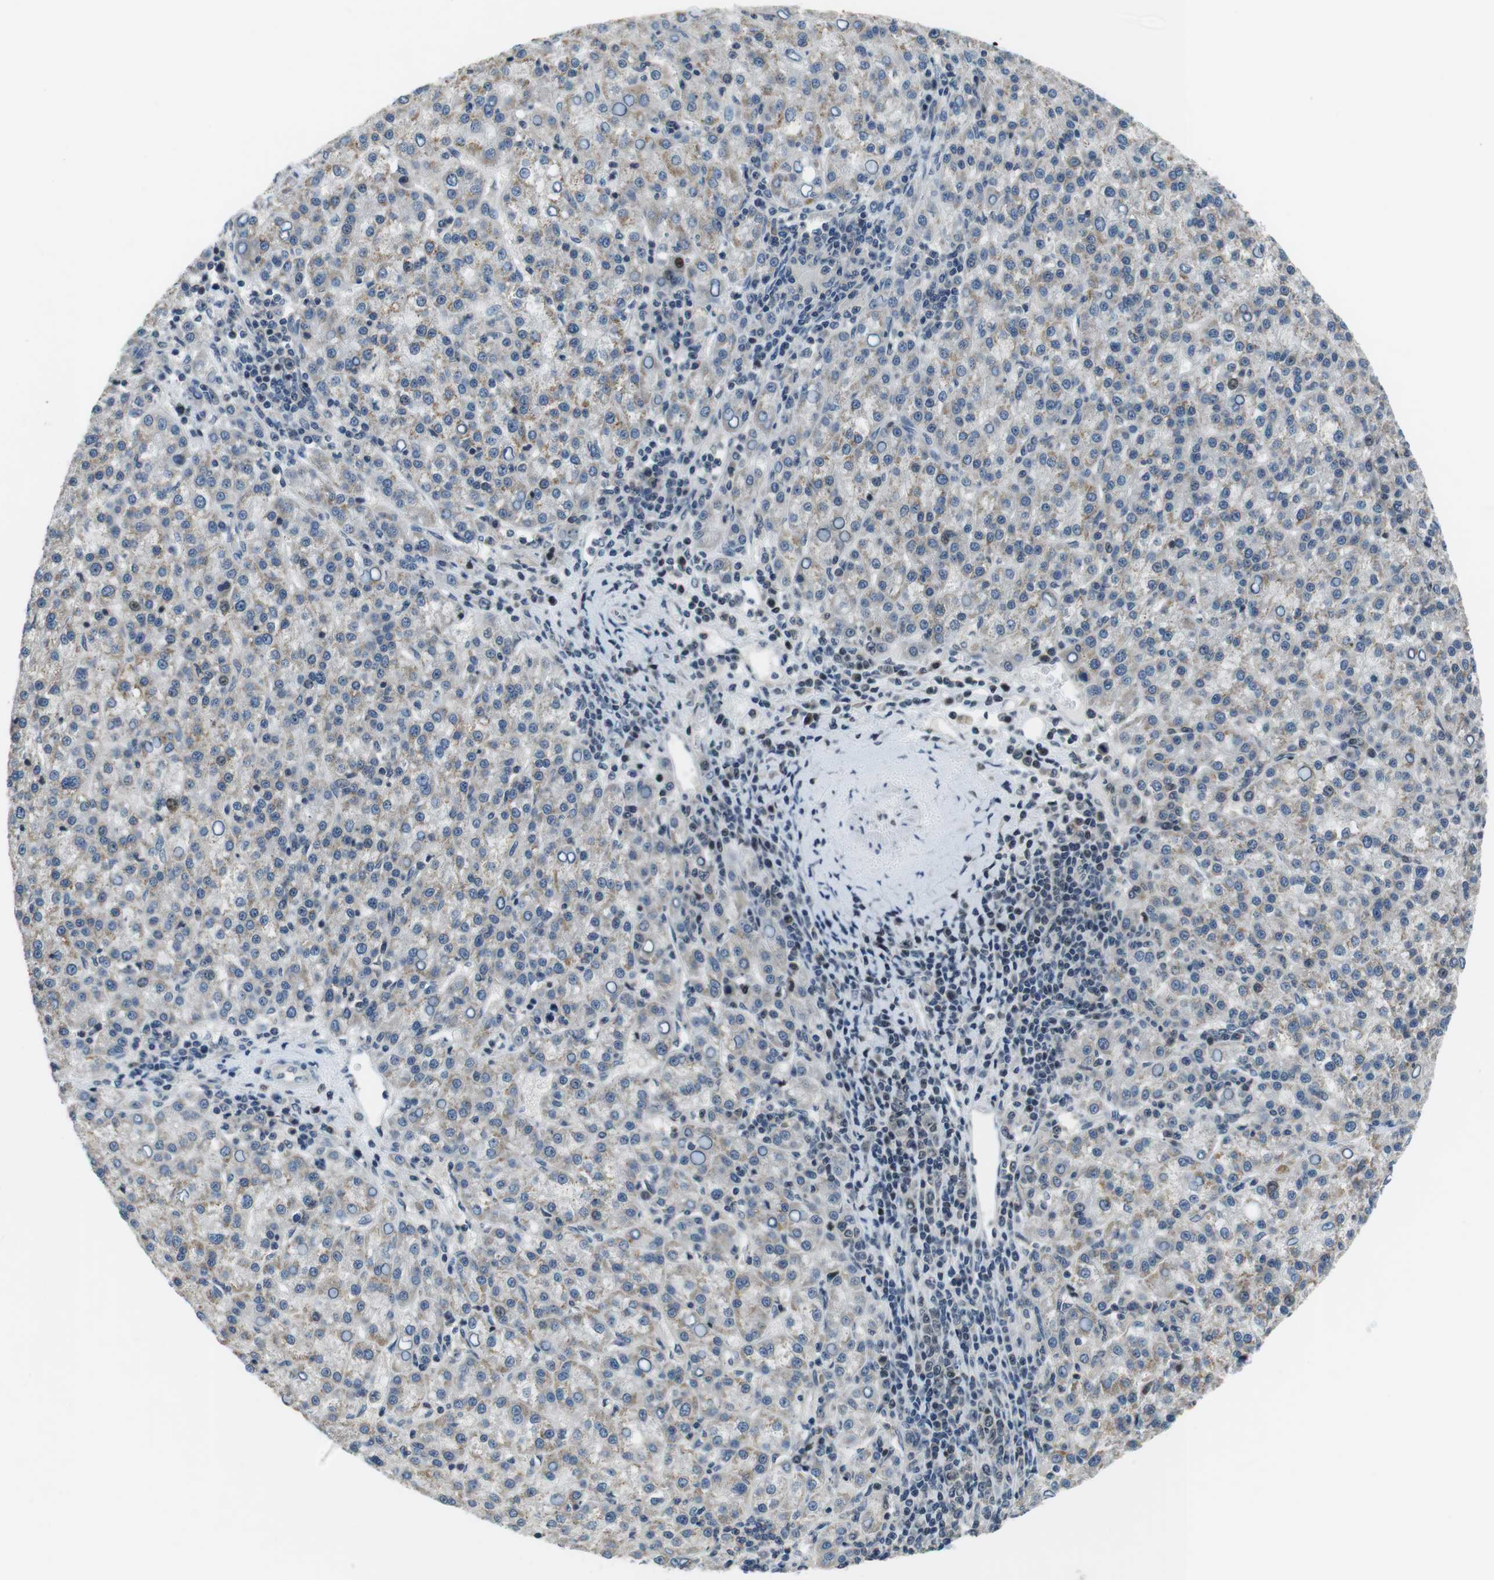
{"staining": {"intensity": "weak", "quantity": "25%-75%", "location": "cytoplasmic/membranous"}, "tissue": "liver cancer", "cell_type": "Tumor cells", "image_type": "cancer", "snomed": [{"axis": "morphology", "description": "Carcinoma, Hepatocellular, NOS"}, {"axis": "topography", "description": "Liver"}], "caption": "Liver cancer was stained to show a protein in brown. There is low levels of weak cytoplasmic/membranous staining in about 25%-75% of tumor cells. (DAB IHC with brightfield microscopy, high magnification).", "gene": "NEK4", "patient": {"sex": "female", "age": 58}}